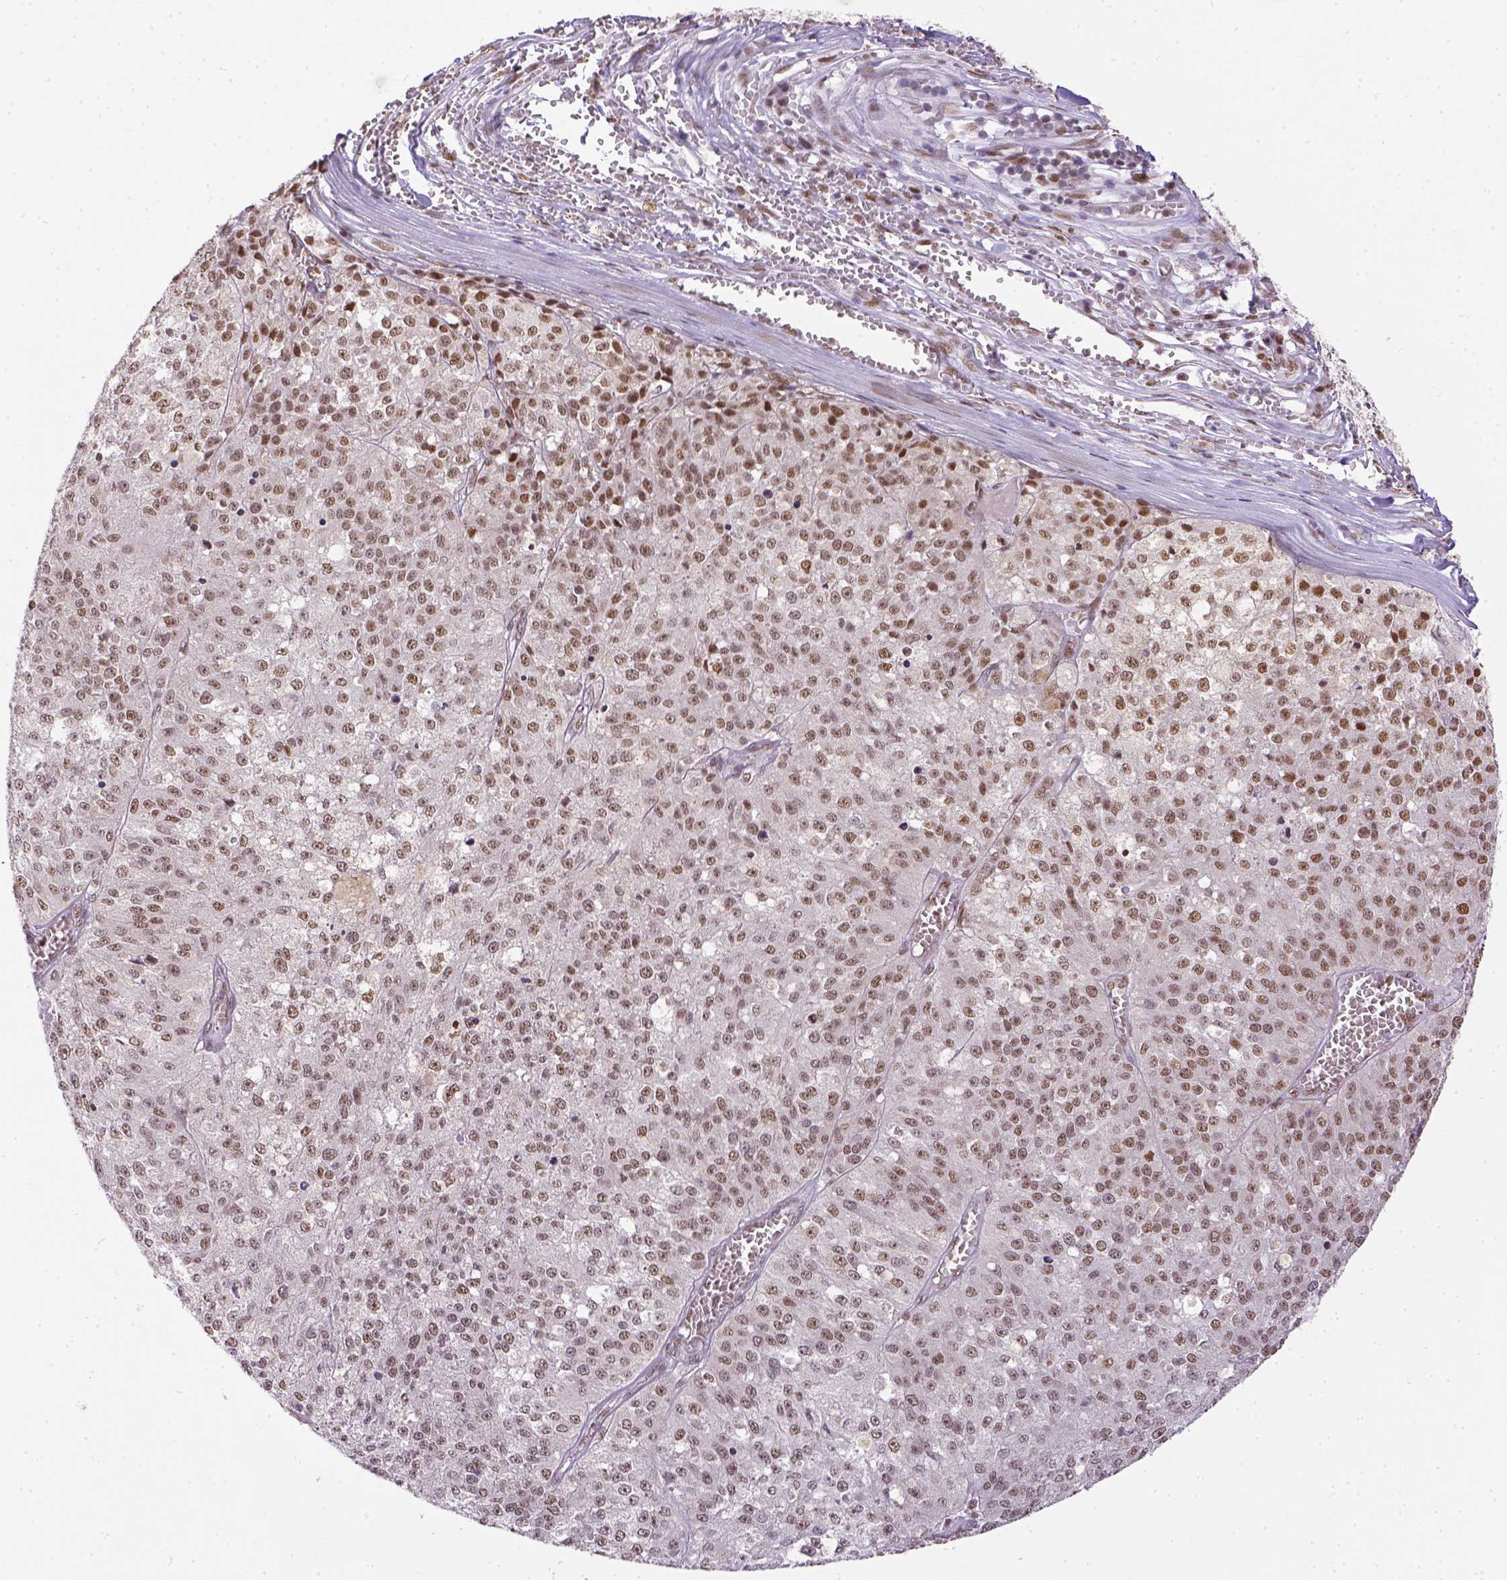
{"staining": {"intensity": "moderate", "quantity": ">75%", "location": "nuclear"}, "tissue": "melanoma", "cell_type": "Tumor cells", "image_type": "cancer", "snomed": [{"axis": "morphology", "description": "Malignant melanoma, Metastatic site"}, {"axis": "topography", "description": "Lymph node"}], "caption": "The micrograph demonstrates a brown stain indicating the presence of a protein in the nuclear of tumor cells in melanoma. (brown staining indicates protein expression, while blue staining denotes nuclei).", "gene": "ERCC1", "patient": {"sex": "female", "age": 64}}